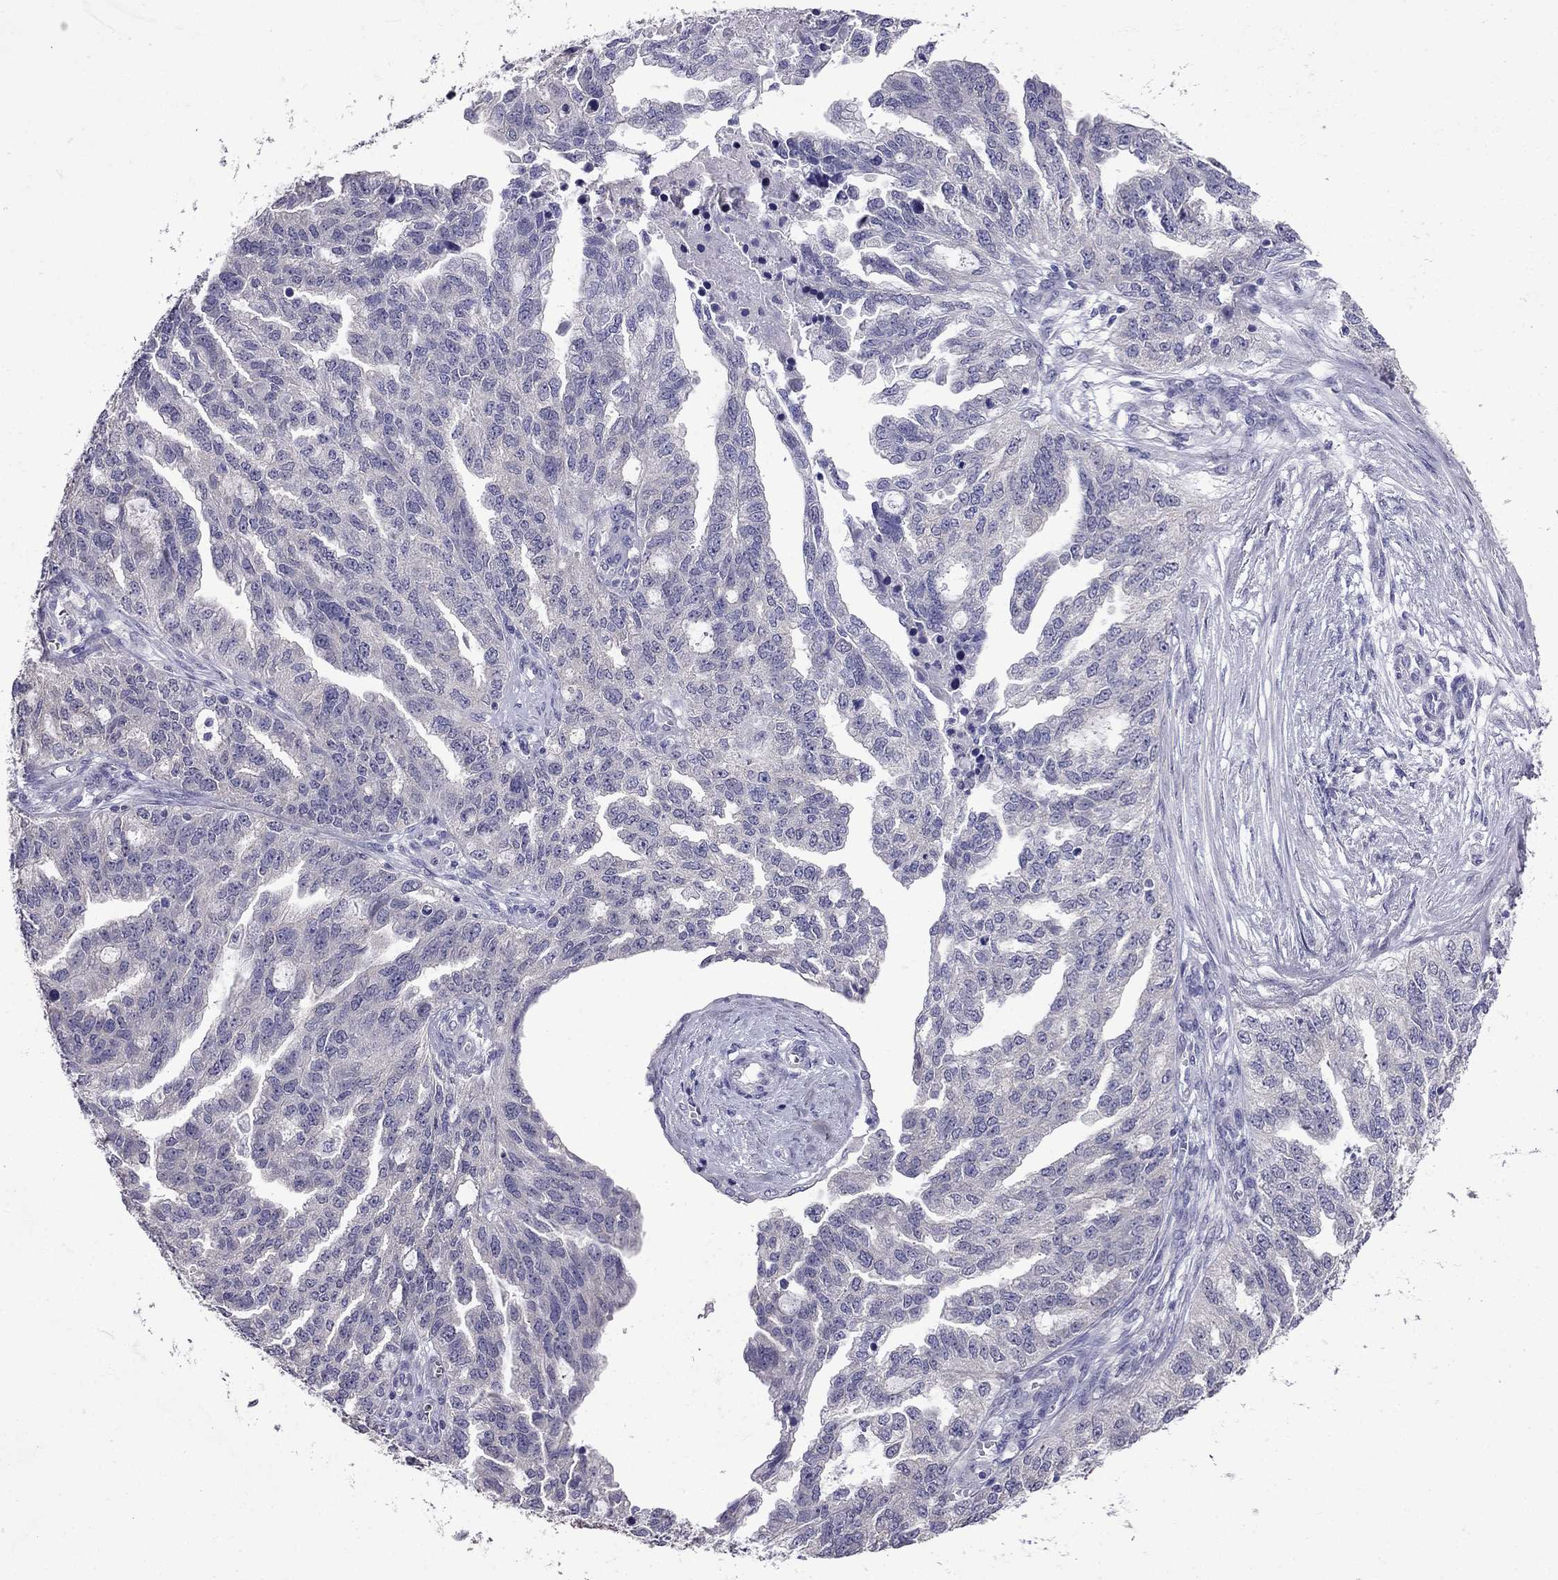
{"staining": {"intensity": "negative", "quantity": "none", "location": "none"}, "tissue": "ovarian cancer", "cell_type": "Tumor cells", "image_type": "cancer", "snomed": [{"axis": "morphology", "description": "Cystadenocarcinoma, serous, NOS"}, {"axis": "topography", "description": "Ovary"}], "caption": "High magnification brightfield microscopy of ovarian cancer (serous cystadenocarcinoma) stained with DAB (3,3'-diaminobenzidine) (brown) and counterstained with hematoxylin (blue): tumor cells show no significant staining. (Immunohistochemistry (ihc), brightfield microscopy, high magnification).", "gene": "SCNN1D", "patient": {"sex": "female", "age": 51}}